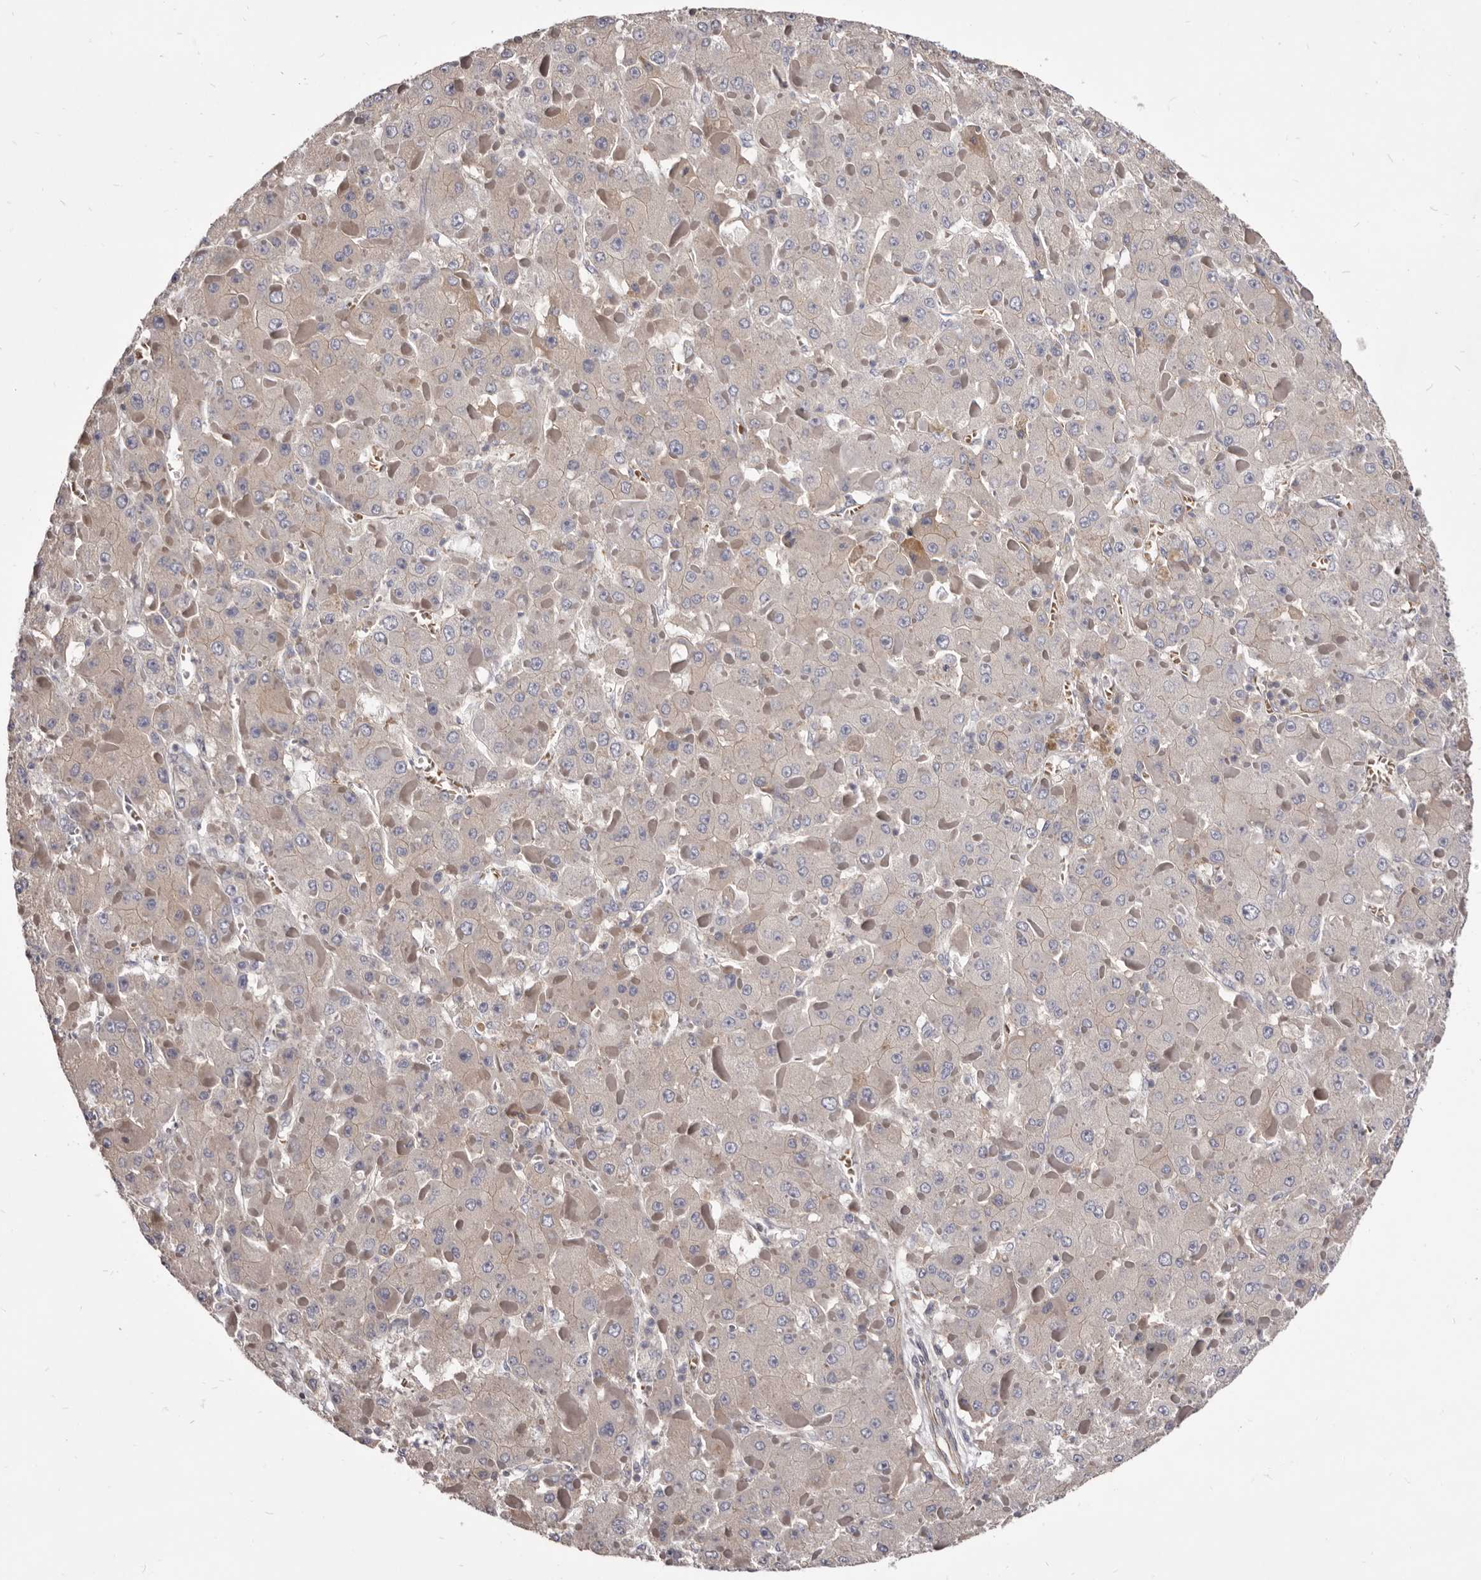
{"staining": {"intensity": "weak", "quantity": "<25%", "location": "cytoplasmic/membranous"}, "tissue": "liver cancer", "cell_type": "Tumor cells", "image_type": "cancer", "snomed": [{"axis": "morphology", "description": "Carcinoma, Hepatocellular, NOS"}, {"axis": "topography", "description": "Liver"}], "caption": "This histopathology image is of liver hepatocellular carcinoma stained with immunohistochemistry to label a protein in brown with the nuclei are counter-stained blue. There is no expression in tumor cells. (DAB (3,3'-diaminobenzidine) IHC with hematoxylin counter stain).", "gene": "FAS", "patient": {"sex": "female", "age": 73}}